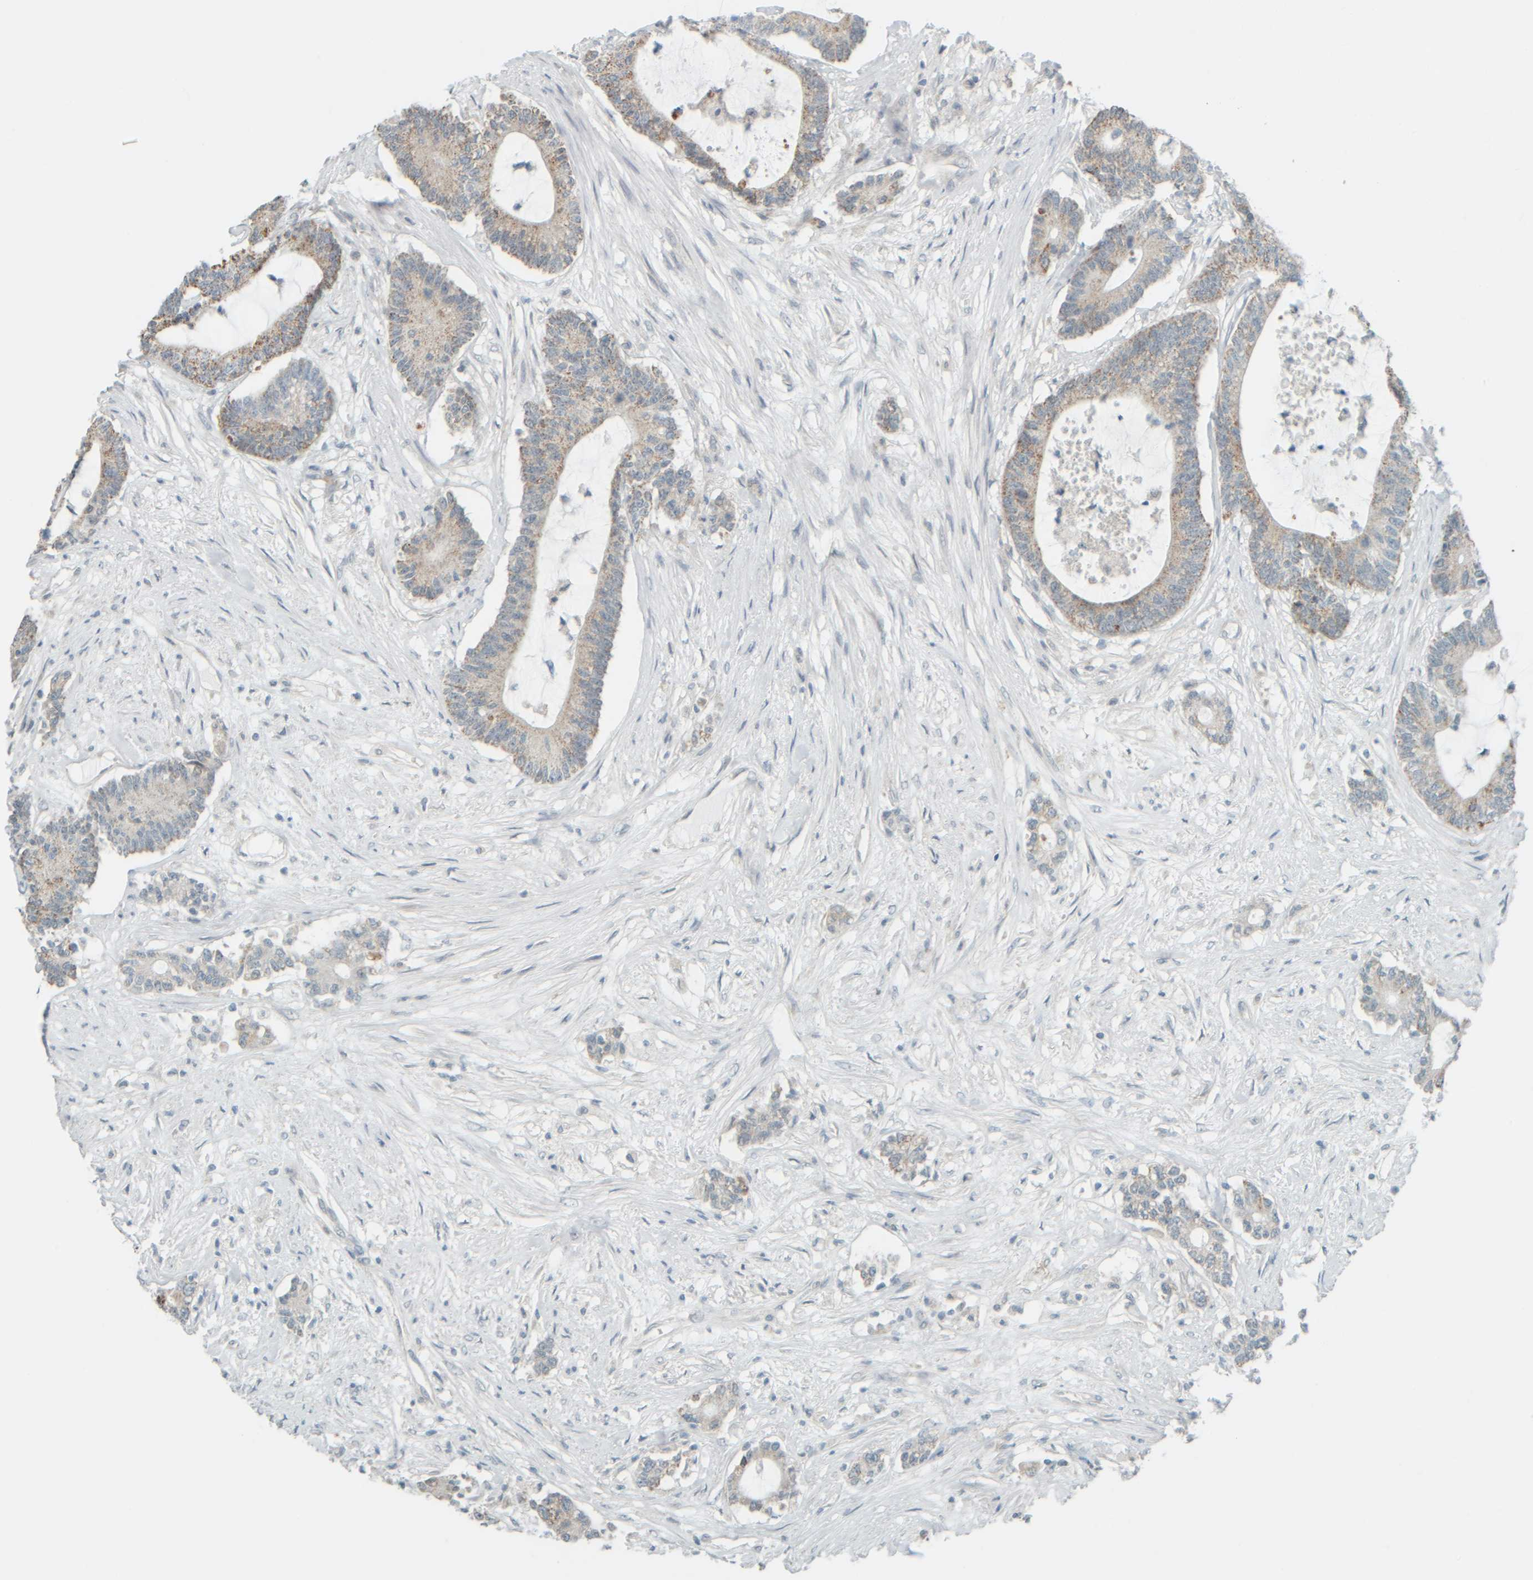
{"staining": {"intensity": "moderate", "quantity": "<25%", "location": "cytoplasmic/membranous"}, "tissue": "colorectal cancer", "cell_type": "Tumor cells", "image_type": "cancer", "snomed": [{"axis": "morphology", "description": "Adenocarcinoma, NOS"}, {"axis": "topography", "description": "Colon"}], "caption": "Human colorectal adenocarcinoma stained for a protein (brown) demonstrates moderate cytoplasmic/membranous positive staining in about <25% of tumor cells.", "gene": "PTGES3L-AARSD1", "patient": {"sex": "female", "age": 84}}